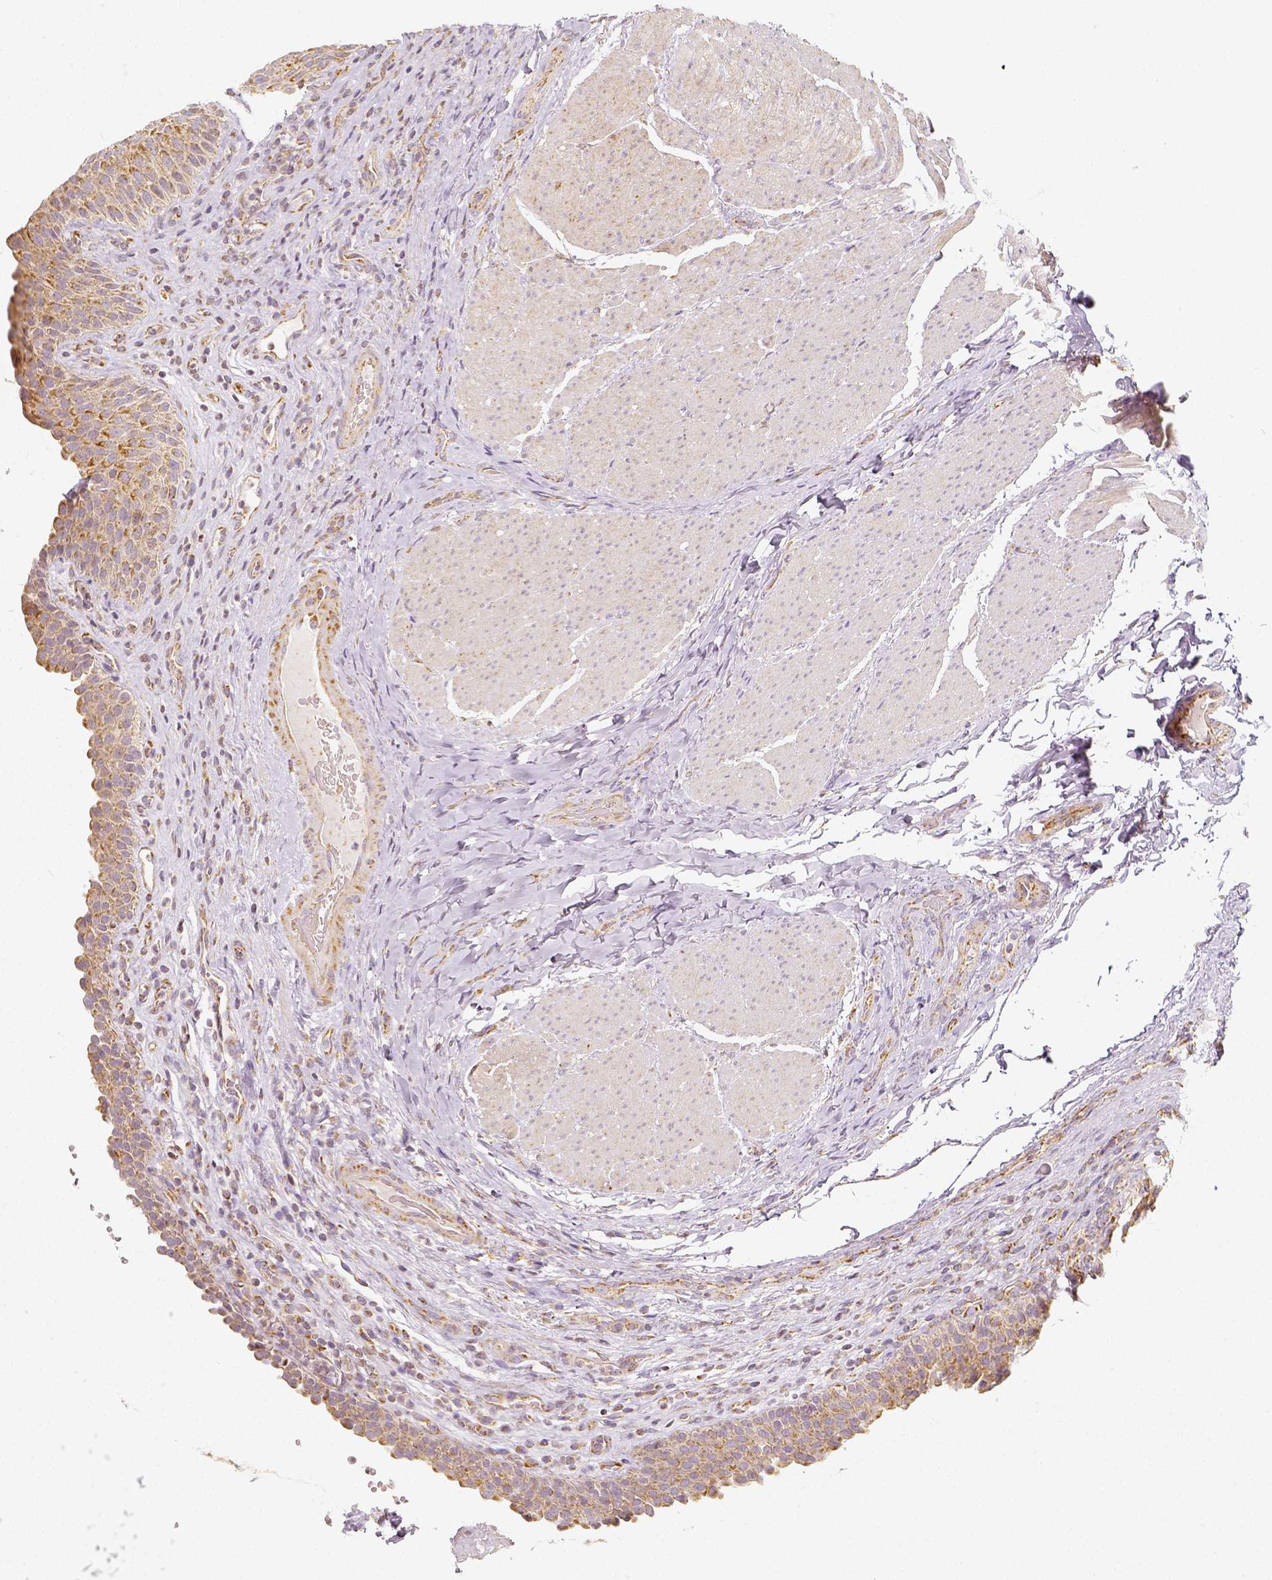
{"staining": {"intensity": "moderate", "quantity": ">75%", "location": "cytoplasmic/membranous"}, "tissue": "urinary bladder", "cell_type": "Urothelial cells", "image_type": "normal", "snomed": [{"axis": "morphology", "description": "Normal tissue, NOS"}, {"axis": "topography", "description": "Urinary bladder"}, {"axis": "topography", "description": "Peripheral nerve tissue"}], "caption": "Moderate cytoplasmic/membranous protein expression is seen in approximately >75% of urothelial cells in urinary bladder.", "gene": "PGAM5", "patient": {"sex": "male", "age": 66}}